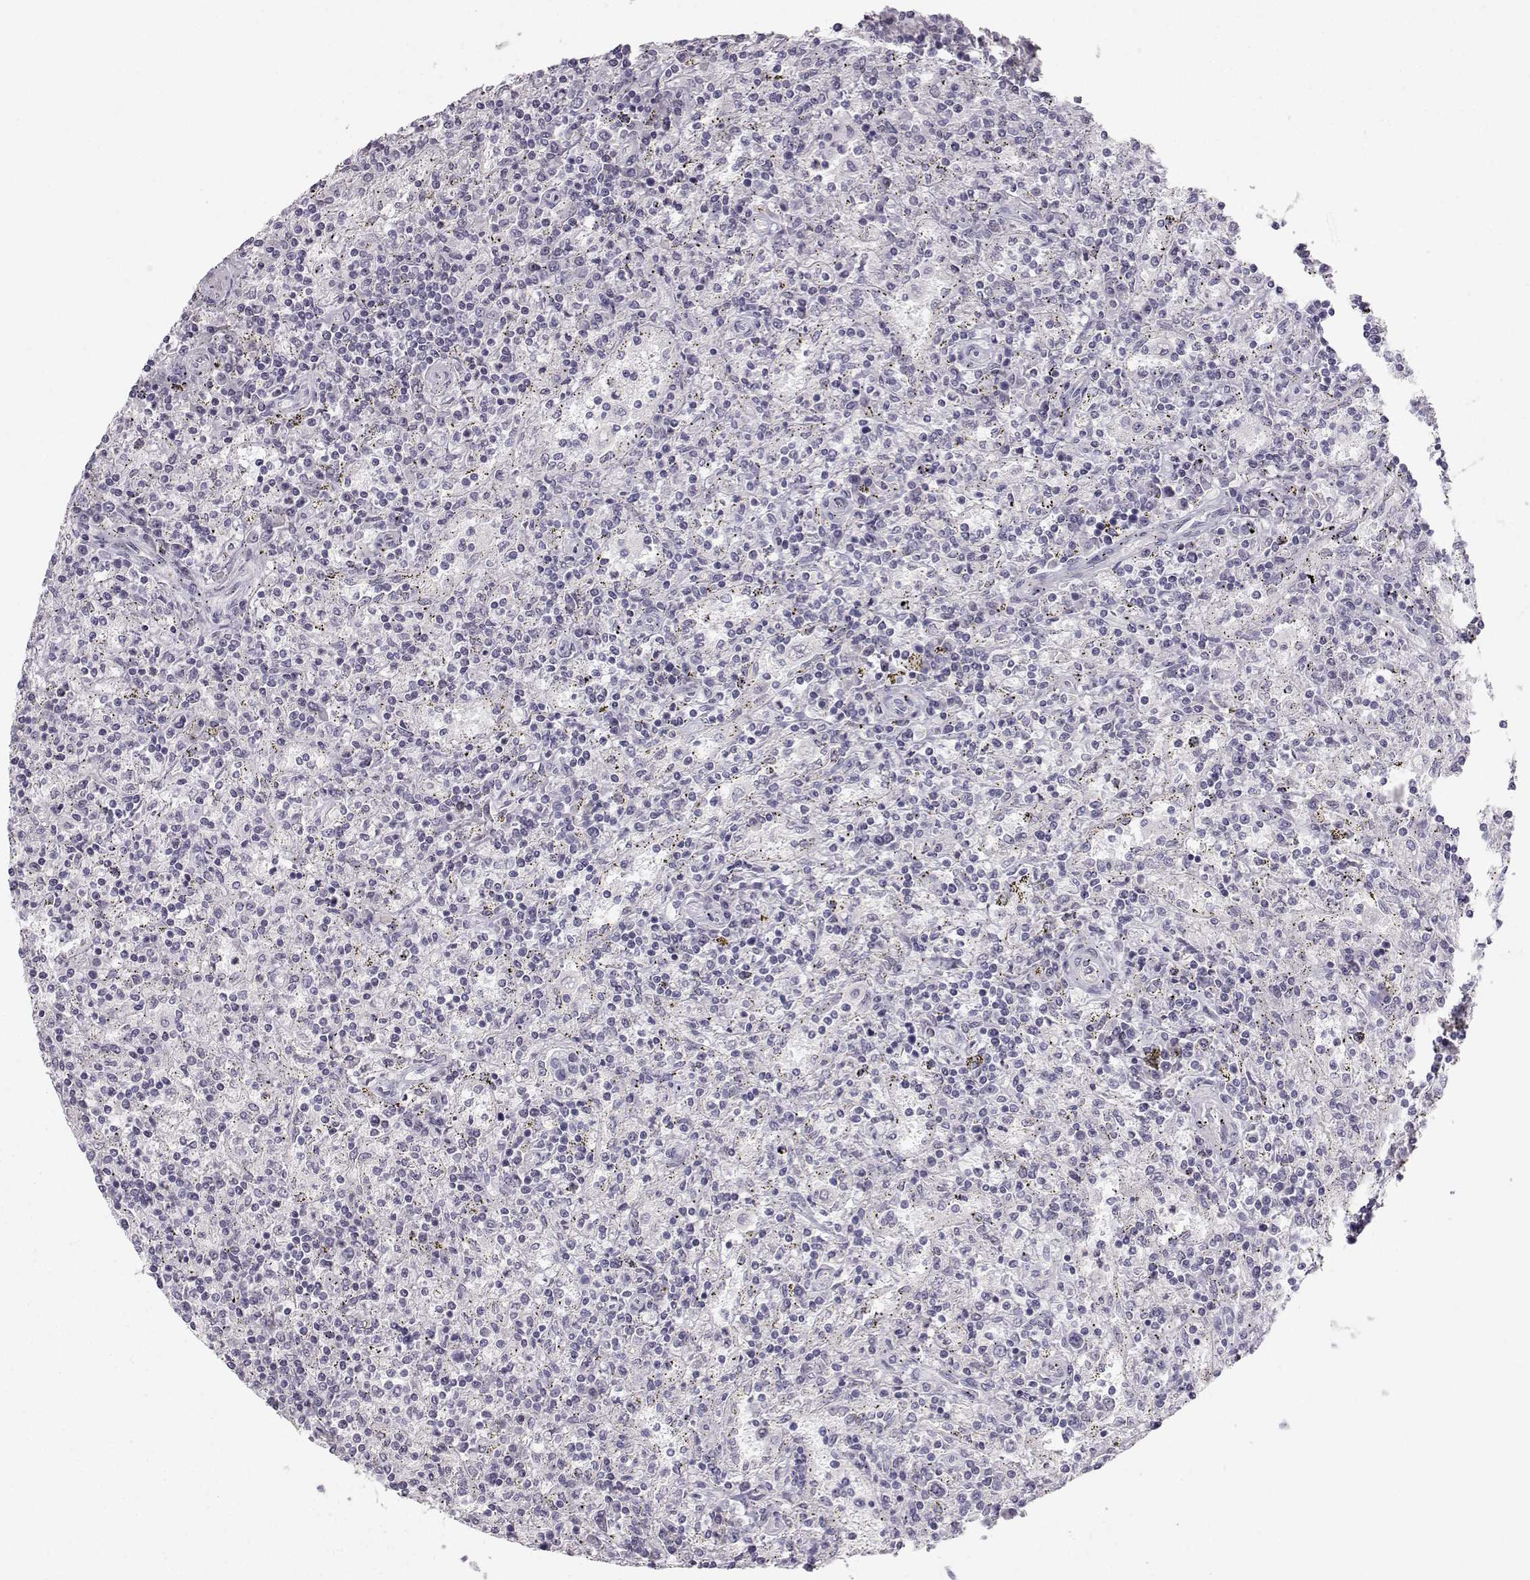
{"staining": {"intensity": "negative", "quantity": "none", "location": "none"}, "tissue": "lymphoma", "cell_type": "Tumor cells", "image_type": "cancer", "snomed": [{"axis": "morphology", "description": "Malignant lymphoma, non-Hodgkin's type, Low grade"}, {"axis": "topography", "description": "Spleen"}], "caption": "Protein analysis of lymphoma demonstrates no significant positivity in tumor cells.", "gene": "ZNF185", "patient": {"sex": "male", "age": 62}}